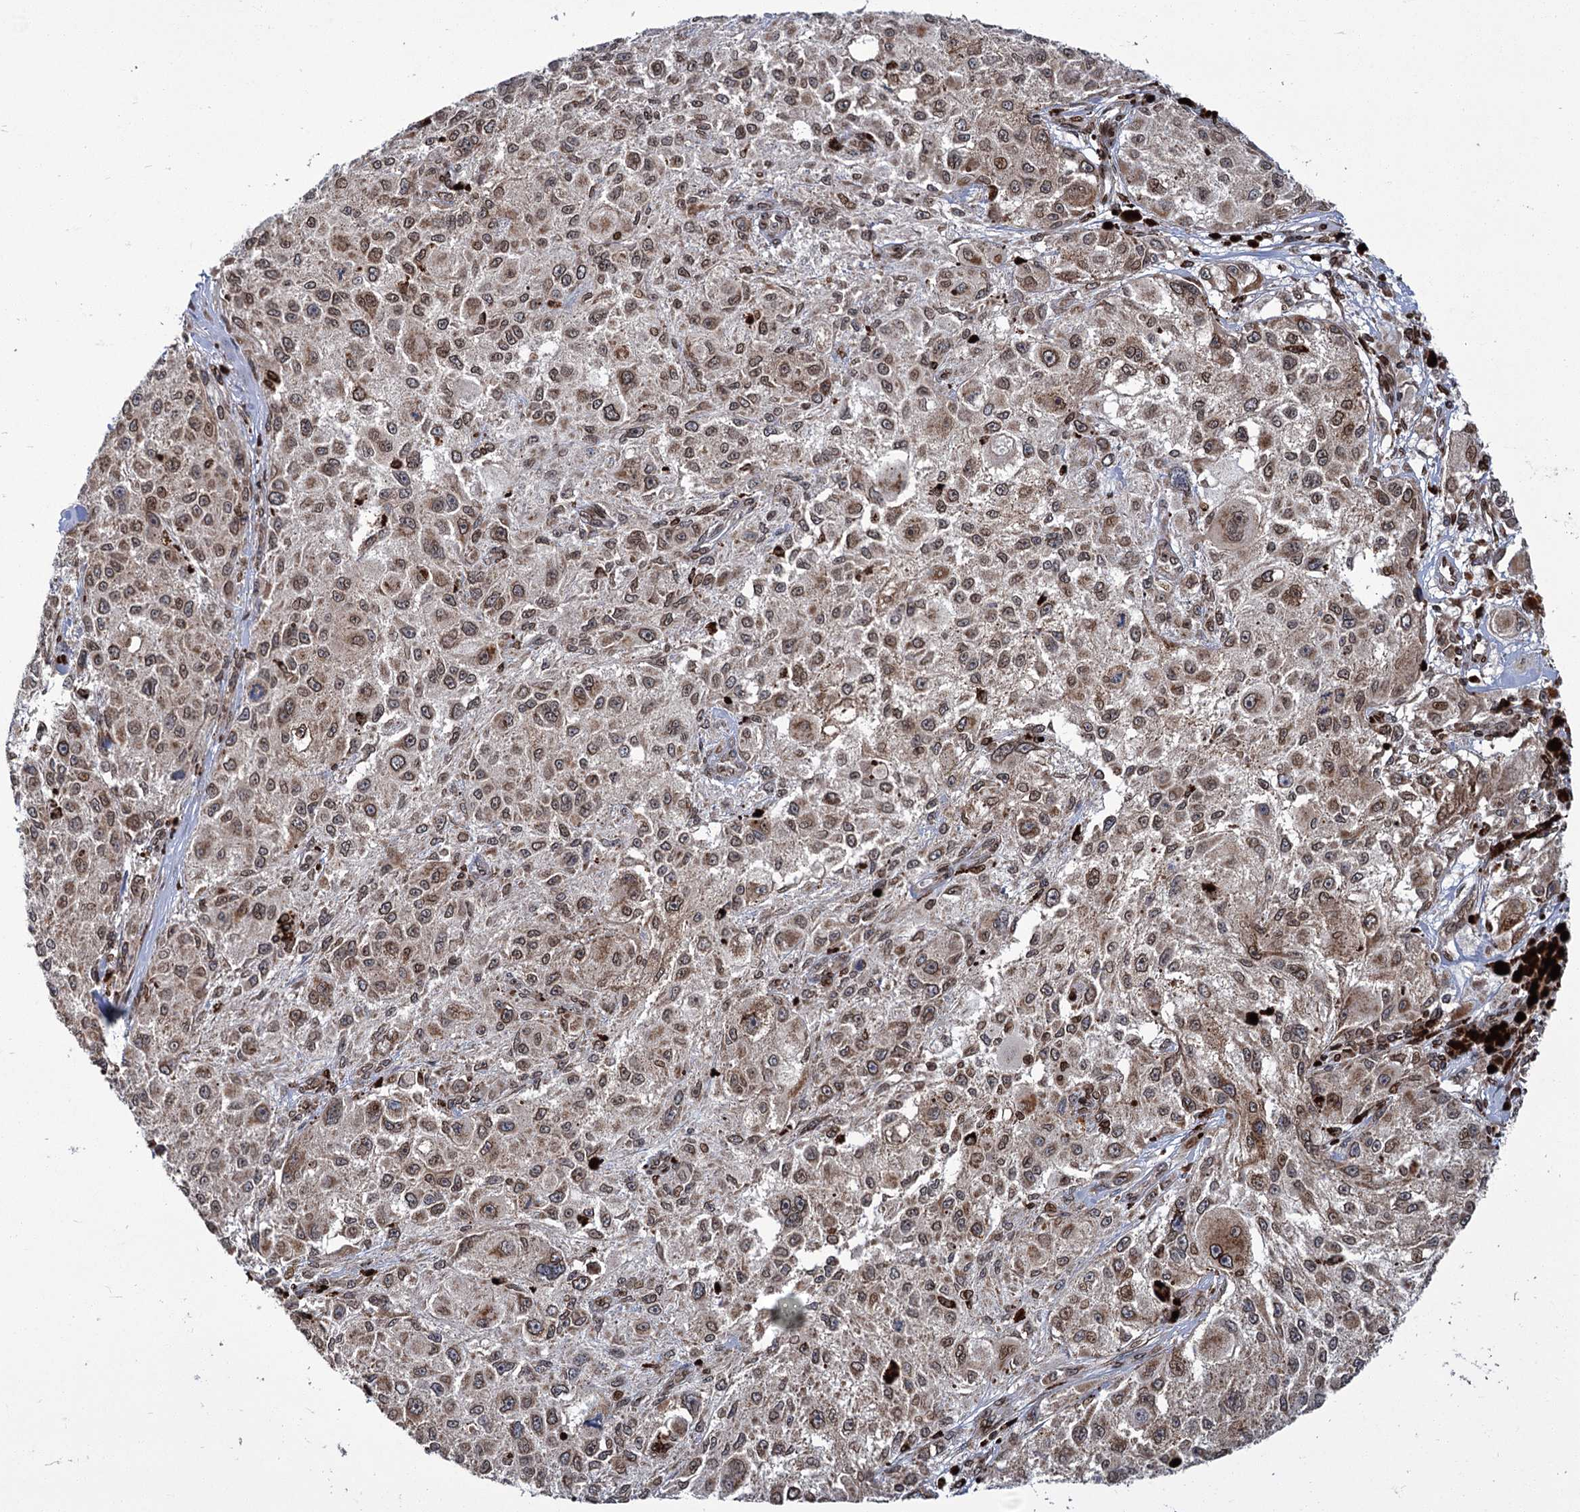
{"staining": {"intensity": "moderate", "quantity": ">75%", "location": "cytoplasmic/membranous,nuclear"}, "tissue": "melanoma", "cell_type": "Tumor cells", "image_type": "cancer", "snomed": [{"axis": "morphology", "description": "Necrosis, NOS"}, {"axis": "morphology", "description": "Malignant melanoma, NOS"}, {"axis": "topography", "description": "Skin"}], "caption": "Brown immunohistochemical staining in human melanoma shows moderate cytoplasmic/membranous and nuclear staining in approximately >75% of tumor cells.", "gene": "CFAP46", "patient": {"sex": "female", "age": 87}}